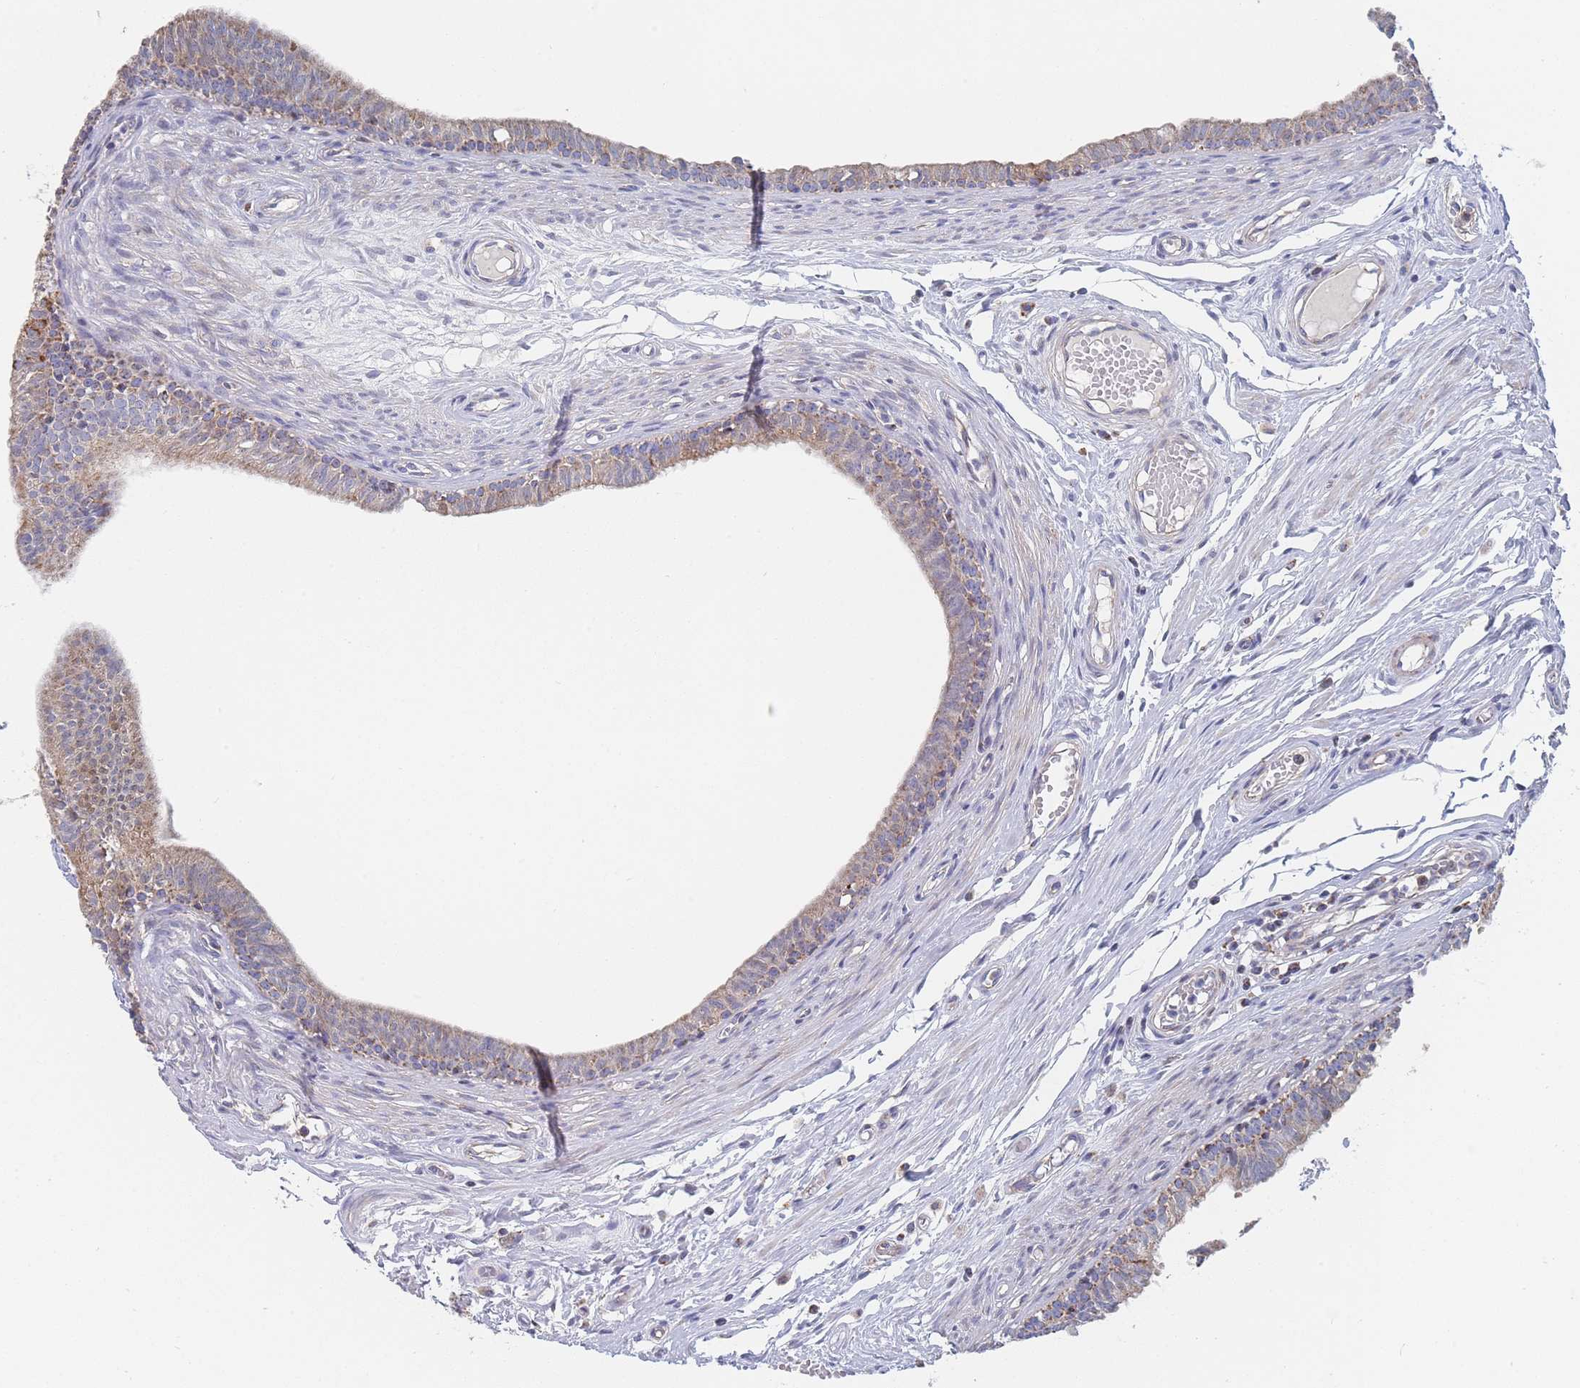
{"staining": {"intensity": "moderate", "quantity": "25%-75%", "location": "cytoplasmic/membranous"}, "tissue": "epididymis", "cell_type": "Glandular cells", "image_type": "normal", "snomed": [{"axis": "morphology", "description": "Normal tissue, NOS"}, {"axis": "topography", "description": "Epididymis, spermatic cord, NOS"}], "caption": "Brown immunohistochemical staining in normal epididymis demonstrates moderate cytoplasmic/membranous expression in about 25%-75% of glandular cells.", "gene": "IKZF4", "patient": {"sex": "male", "age": 22}}